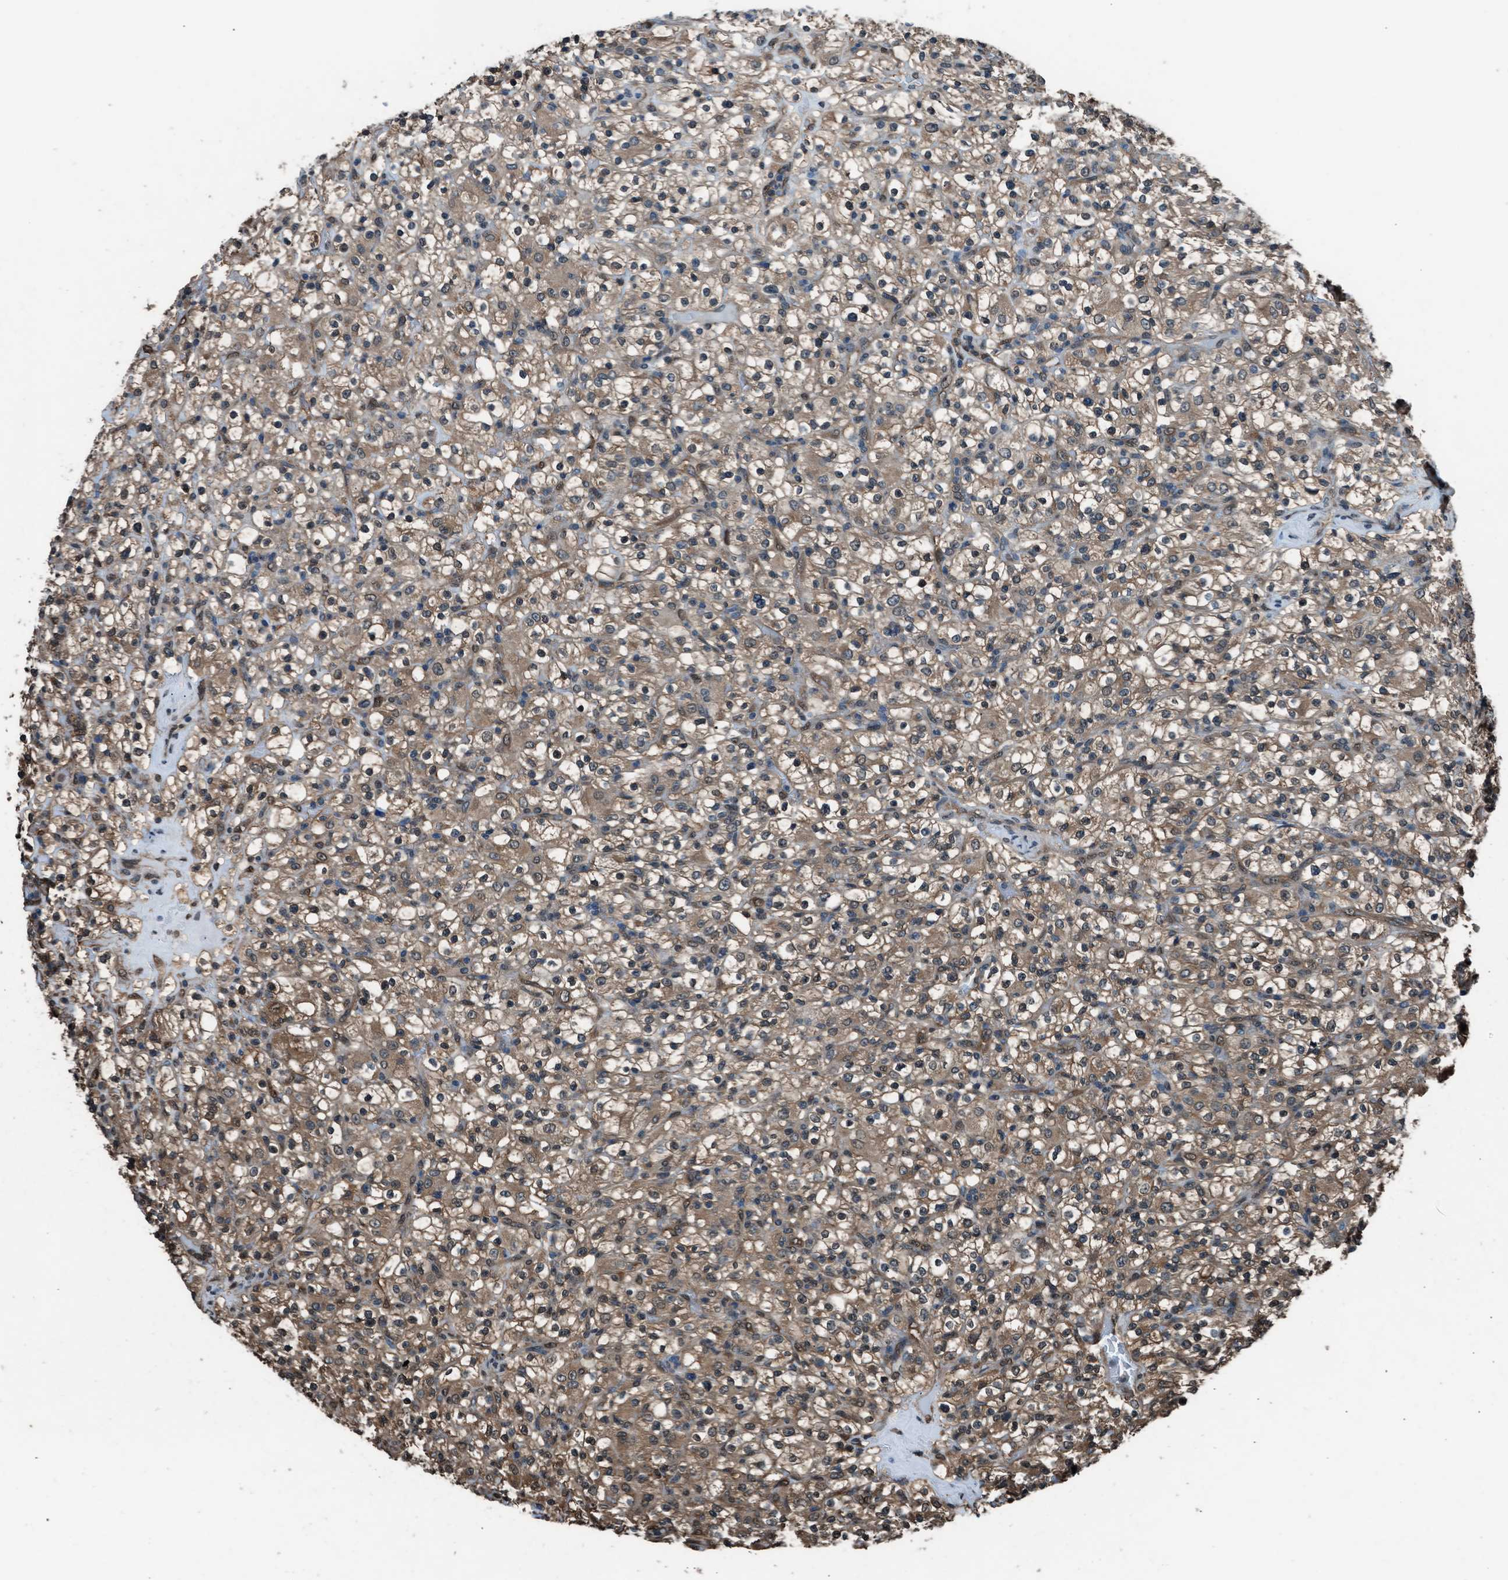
{"staining": {"intensity": "moderate", "quantity": ">75%", "location": "cytoplasmic/membranous"}, "tissue": "renal cancer", "cell_type": "Tumor cells", "image_type": "cancer", "snomed": [{"axis": "morphology", "description": "Normal tissue, NOS"}, {"axis": "morphology", "description": "Adenocarcinoma, NOS"}, {"axis": "topography", "description": "Kidney"}], "caption": "Immunohistochemical staining of human adenocarcinoma (renal) reveals medium levels of moderate cytoplasmic/membranous expression in about >75% of tumor cells.", "gene": "YWHAG", "patient": {"sex": "female", "age": 72}}